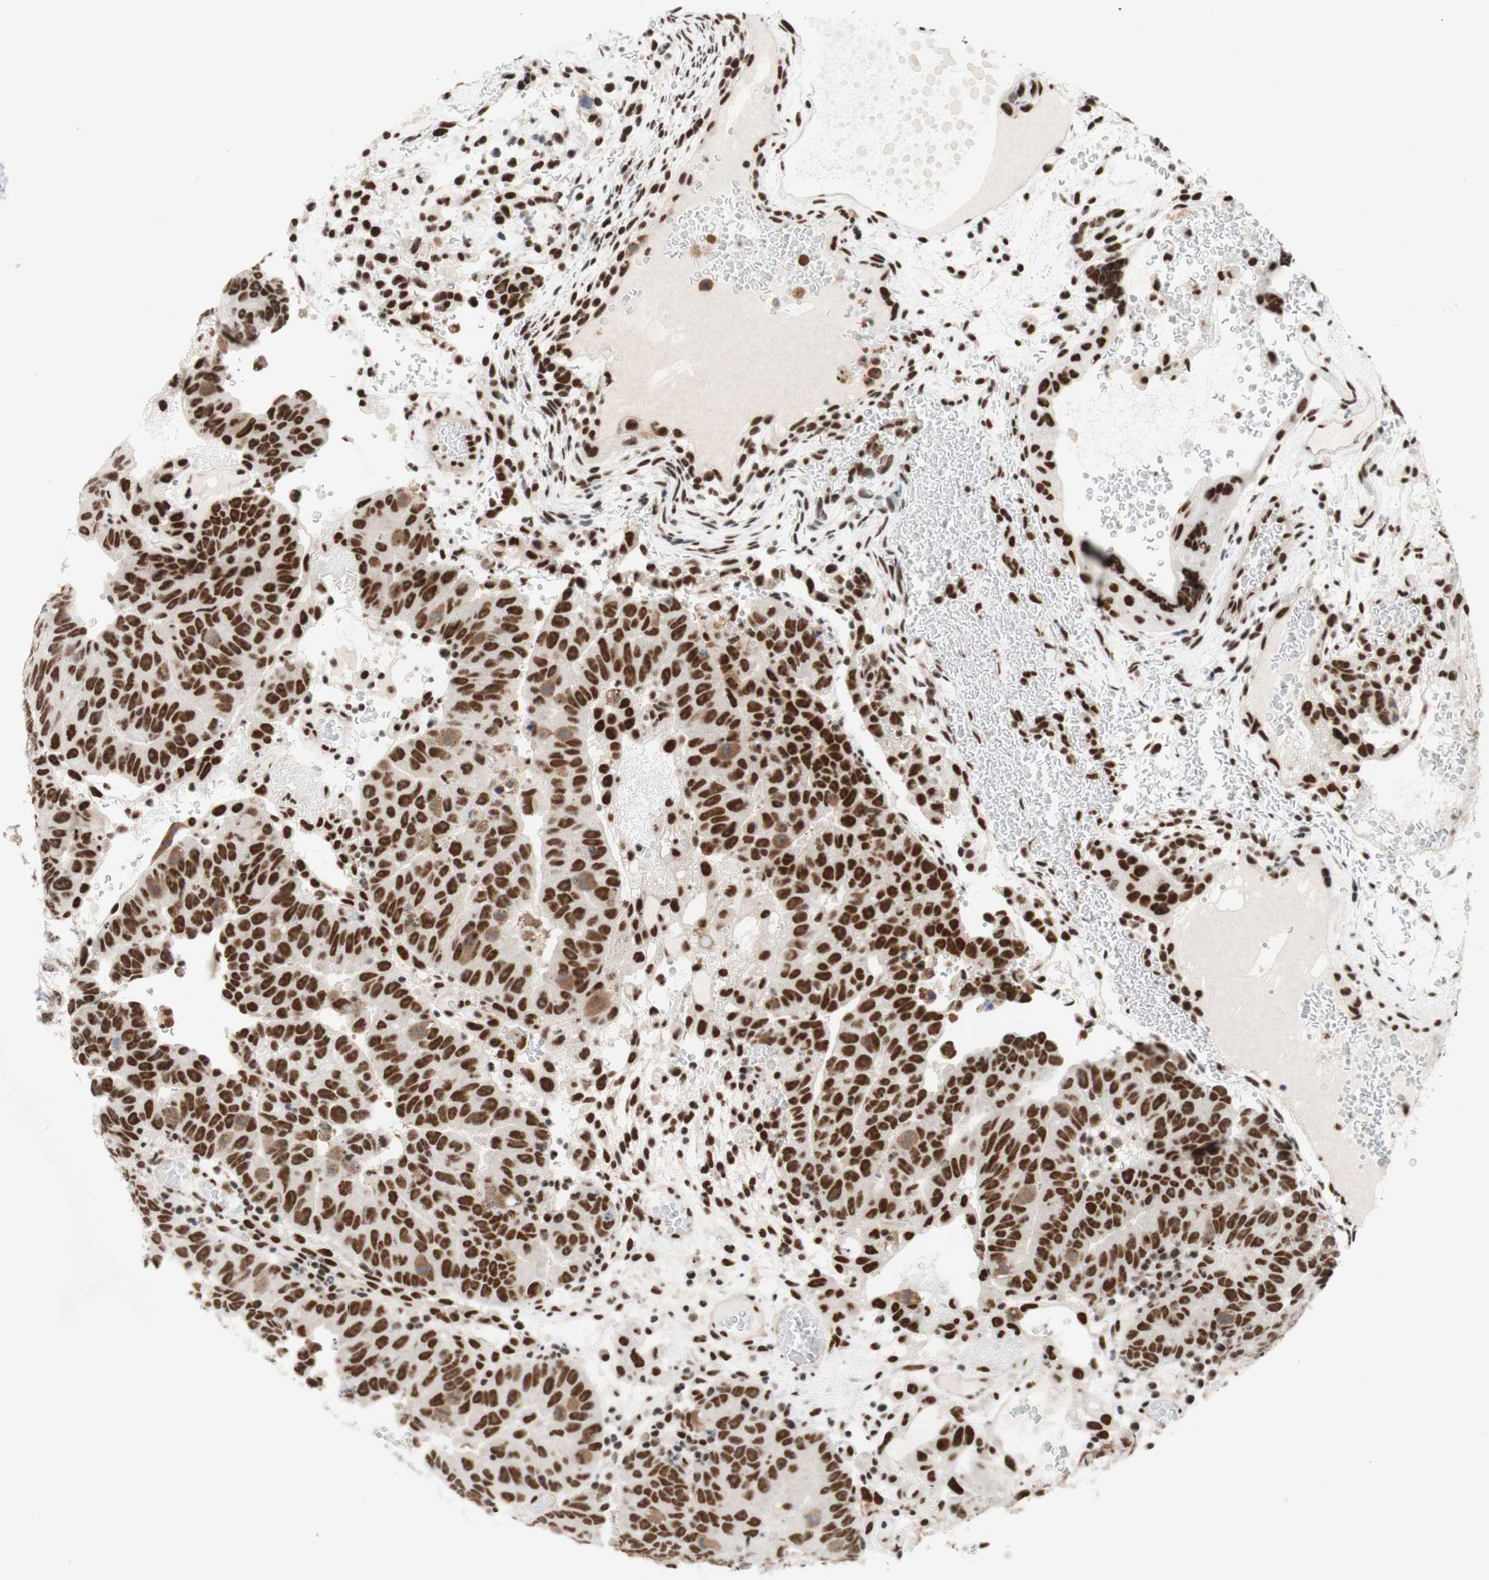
{"staining": {"intensity": "strong", "quantity": ">75%", "location": "nuclear"}, "tissue": "testis cancer", "cell_type": "Tumor cells", "image_type": "cancer", "snomed": [{"axis": "morphology", "description": "Seminoma, NOS"}, {"axis": "morphology", "description": "Carcinoma, Embryonal, NOS"}, {"axis": "topography", "description": "Testis"}], "caption": "Testis cancer was stained to show a protein in brown. There is high levels of strong nuclear expression in about >75% of tumor cells.", "gene": "PRPF19", "patient": {"sex": "male", "age": 52}}